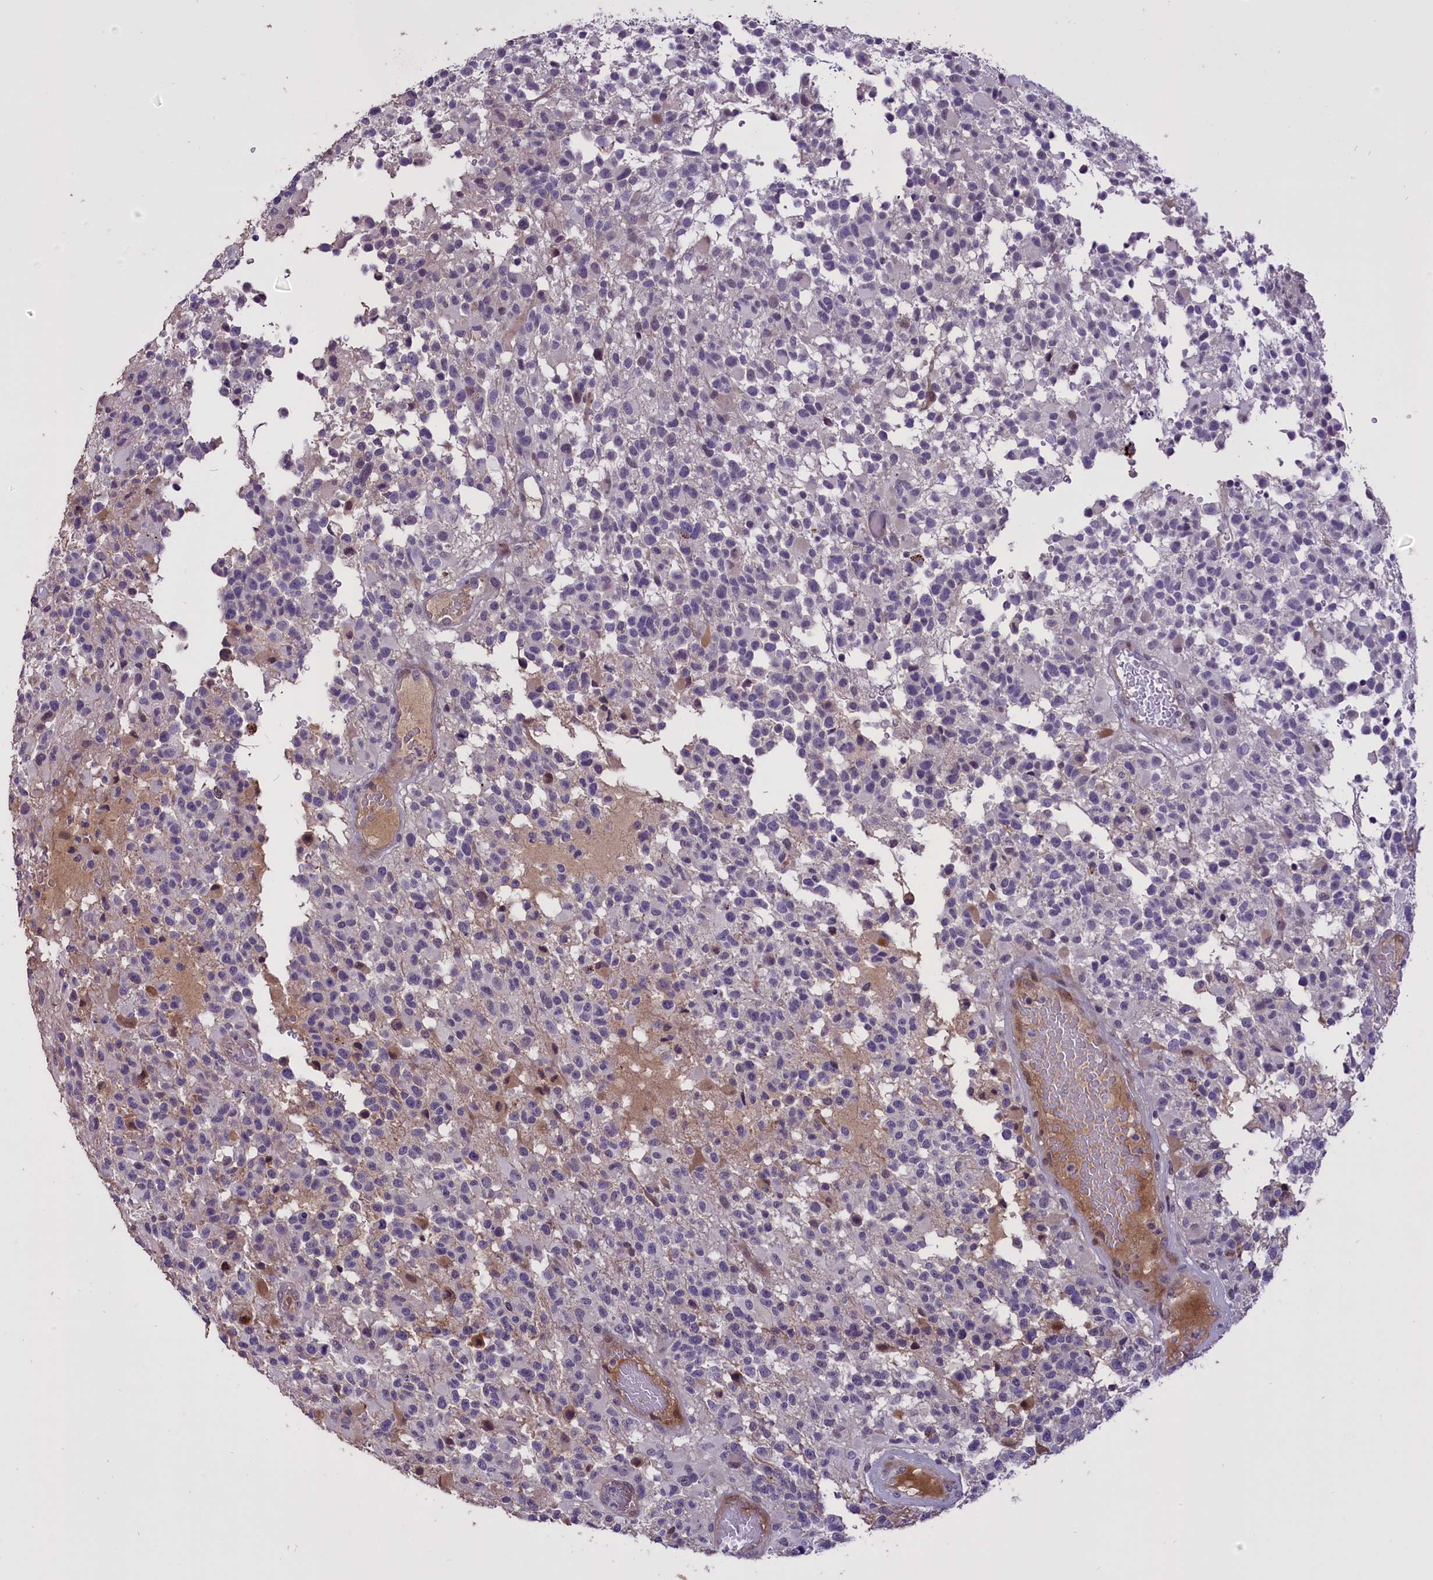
{"staining": {"intensity": "negative", "quantity": "none", "location": "none"}, "tissue": "glioma", "cell_type": "Tumor cells", "image_type": "cancer", "snomed": [{"axis": "morphology", "description": "Glioma, malignant, High grade"}, {"axis": "morphology", "description": "Glioblastoma, NOS"}, {"axis": "topography", "description": "Brain"}], "caption": "Glioblastoma stained for a protein using immunohistochemistry demonstrates no staining tumor cells.", "gene": "ENHO", "patient": {"sex": "male", "age": 60}}